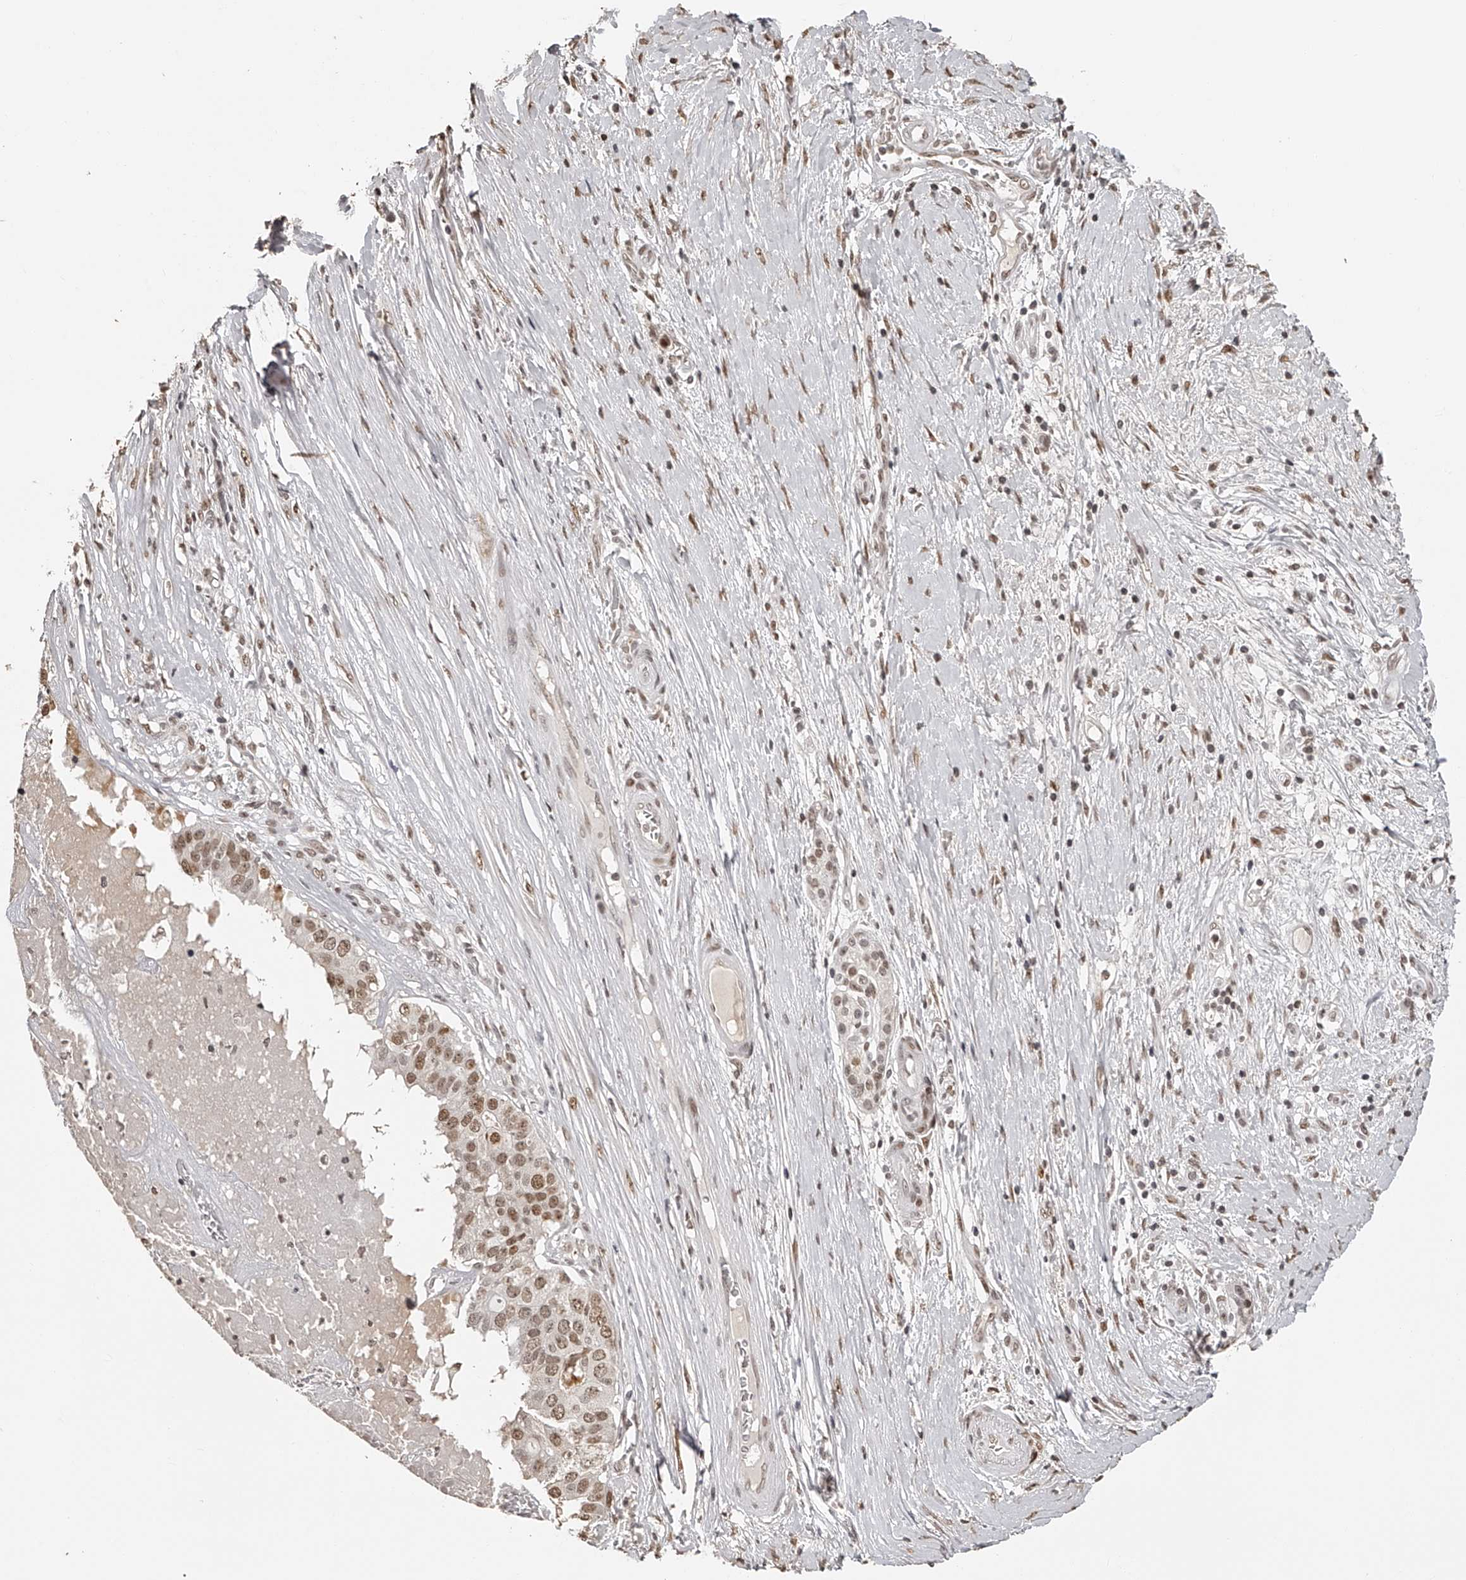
{"staining": {"intensity": "moderate", "quantity": ">75%", "location": "nuclear"}, "tissue": "pancreatic cancer", "cell_type": "Tumor cells", "image_type": "cancer", "snomed": [{"axis": "morphology", "description": "Adenocarcinoma, NOS"}, {"axis": "topography", "description": "Pancreas"}], "caption": "Pancreatic cancer stained for a protein (brown) reveals moderate nuclear positive positivity in approximately >75% of tumor cells.", "gene": "ZNF503", "patient": {"sex": "male", "age": 50}}